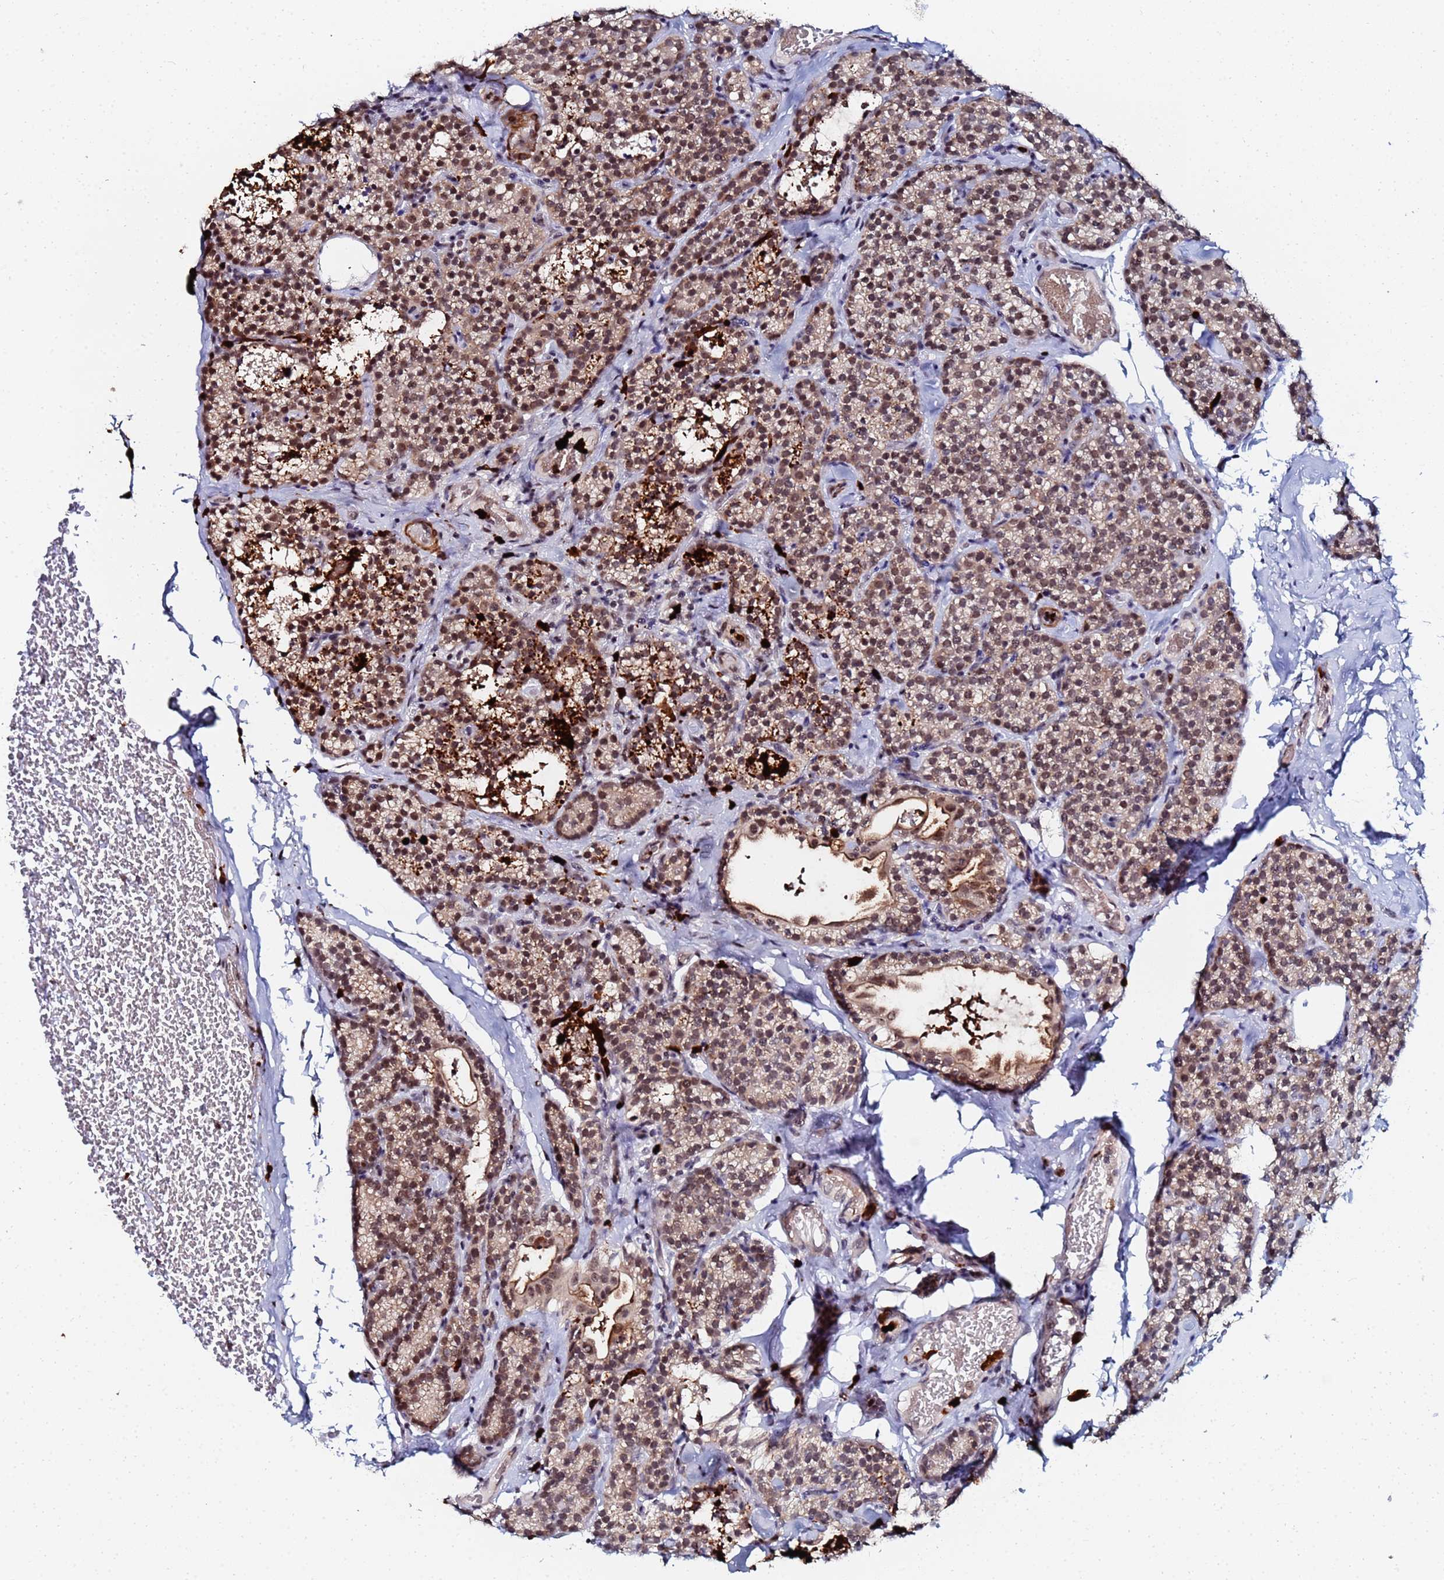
{"staining": {"intensity": "moderate", "quantity": ">75%", "location": "cytoplasmic/membranous,nuclear"}, "tissue": "parathyroid gland", "cell_type": "Glandular cells", "image_type": "normal", "snomed": [{"axis": "morphology", "description": "Normal tissue, NOS"}, {"axis": "topography", "description": "Parathyroid gland"}], "caption": "Glandular cells show medium levels of moderate cytoplasmic/membranous,nuclear positivity in approximately >75% of cells in benign parathyroid gland. Ihc stains the protein of interest in brown and the nuclei are stained blue.", "gene": "MTCL1", "patient": {"sex": "female", "age": 45}}